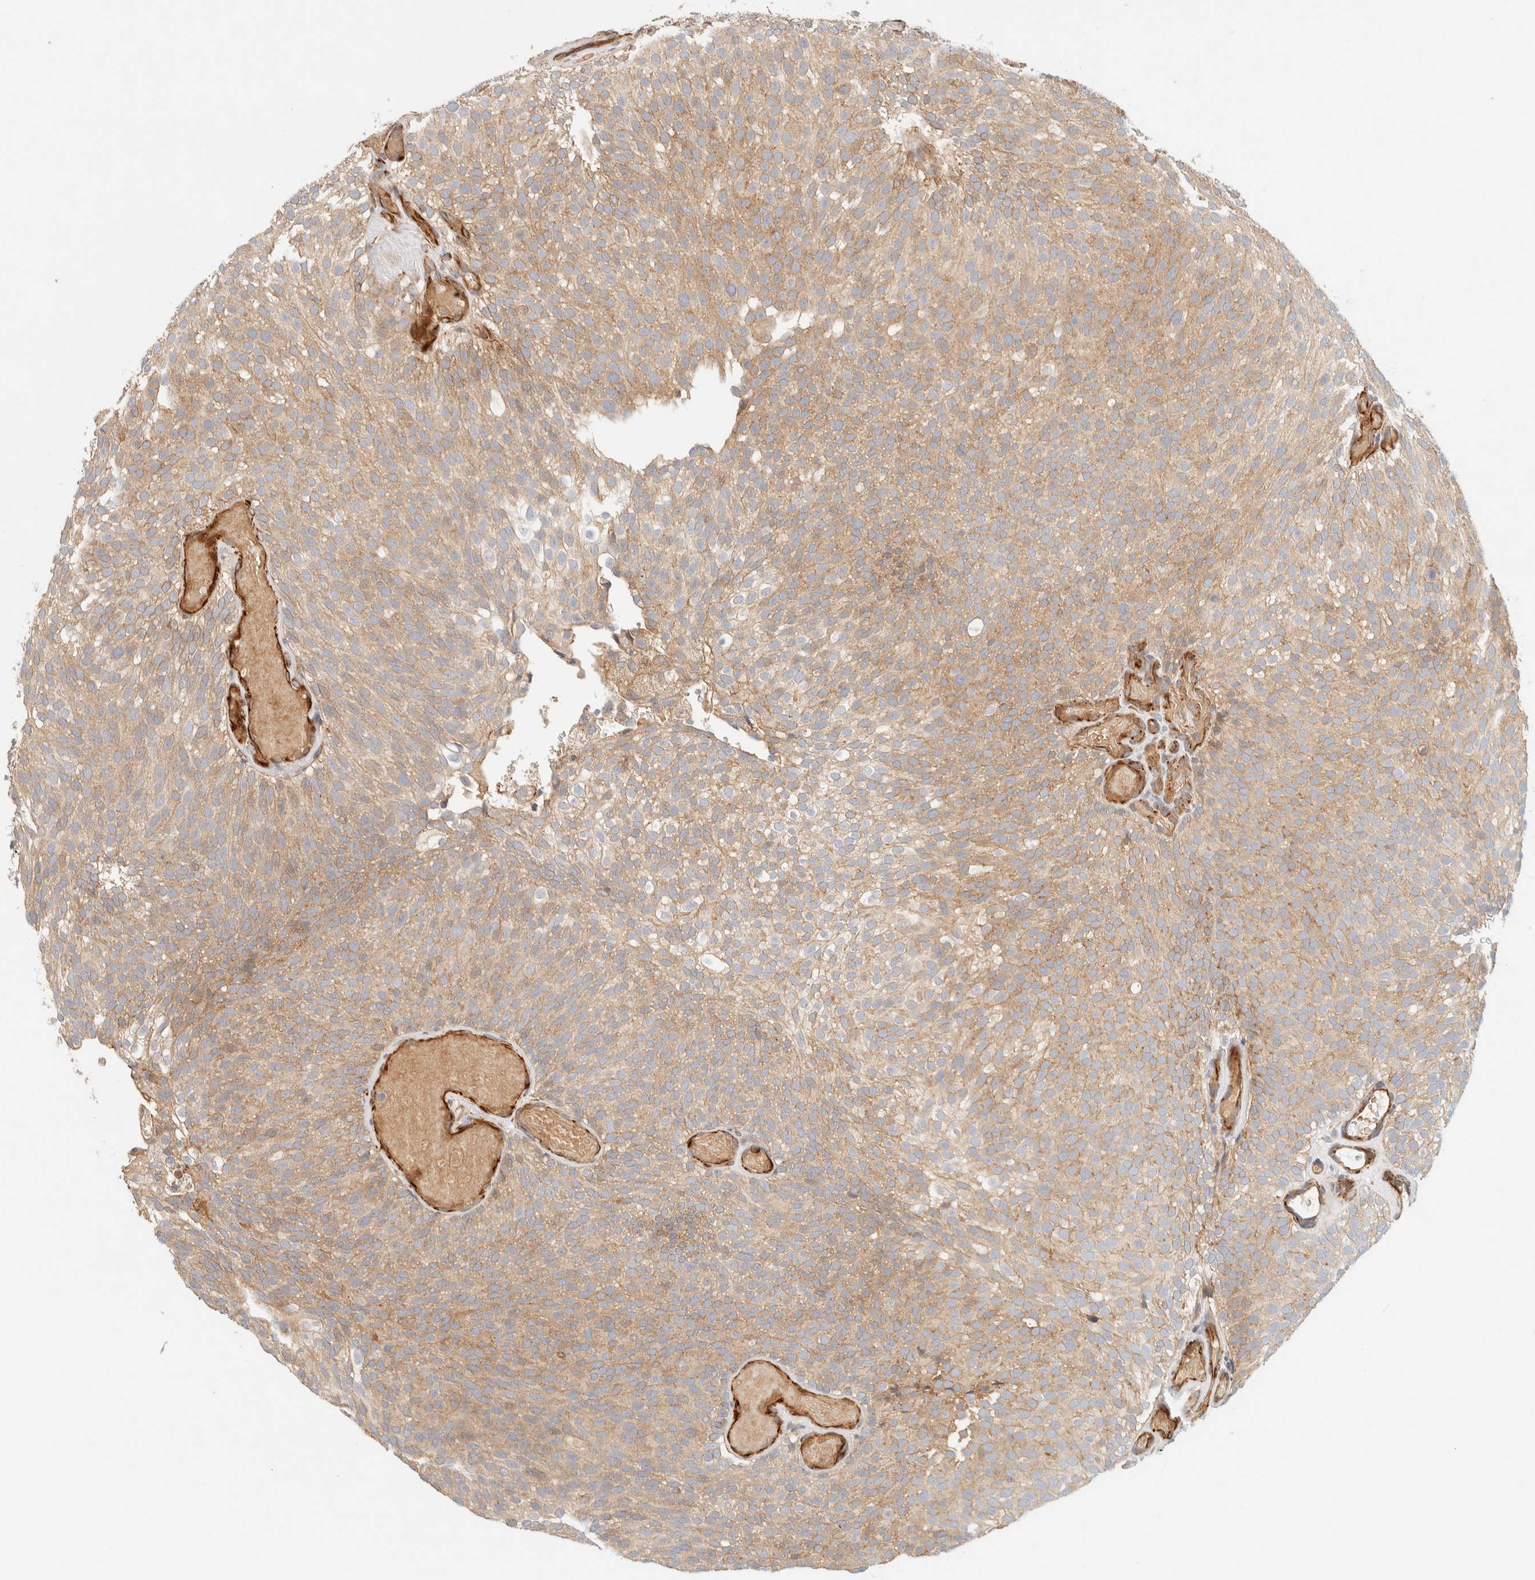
{"staining": {"intensity": "moderate", "quantity": ">75%", "location": "cytoplasmic/membranous"}, "tissue": "urothelial cancer", "cell_type": "Tumor cells", "image_type": "cancer", "snomed": [{"axis": "morphology", "description": "Urothelial carcinoma, Low grade"}, {"axis": "topography", "description": "Urinary bladder"}], "caption": "Human low-grade urothelial carcinoma stained with a brown dye shows moderate cytoplasmic/membranous positive expression in approximately >75% of tumor cells.", "gene": "FAT1", "patient": {"sex": "male", "age": 78}}